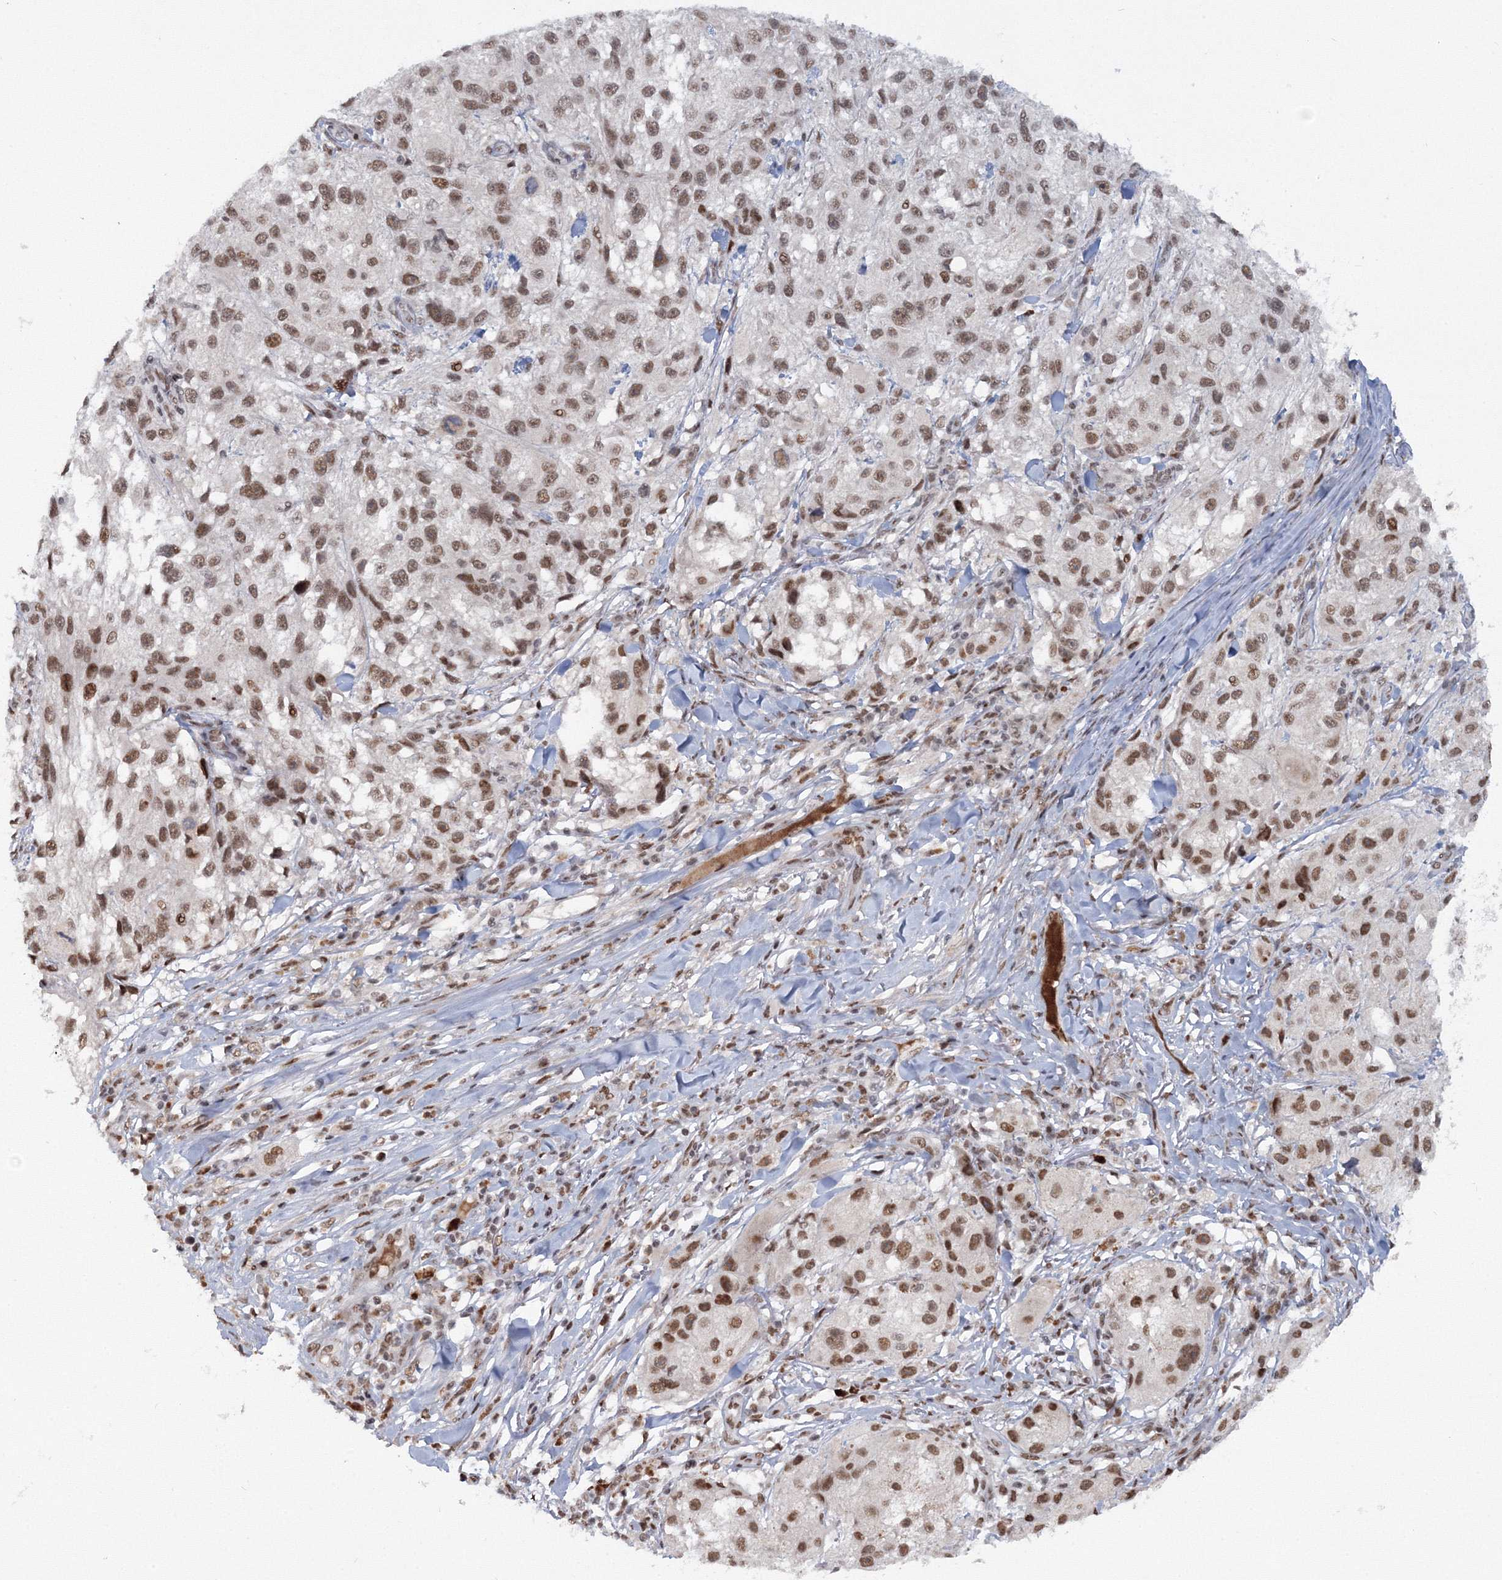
{"staining": {"intensity": "moderate", "quantity": ">75%", "location": "nuclear"}, "tissue": "melanoma", "cell_type": "Tumor cells", "image_type": "cancer", "snomed": [{"axis": "morphology", "description": "Necrosis, NOS"}, {"axis": "morphology", "description": "Malignant melanoma, NOS"}, {"axis": "topography", "description": "Skin"}], "caption": "Moderate nuclear staining is present in approximately >75% of tumor cells in melanoma.", "gene": "C3orf33", "patient": {"sex": "female", "age": 87}}